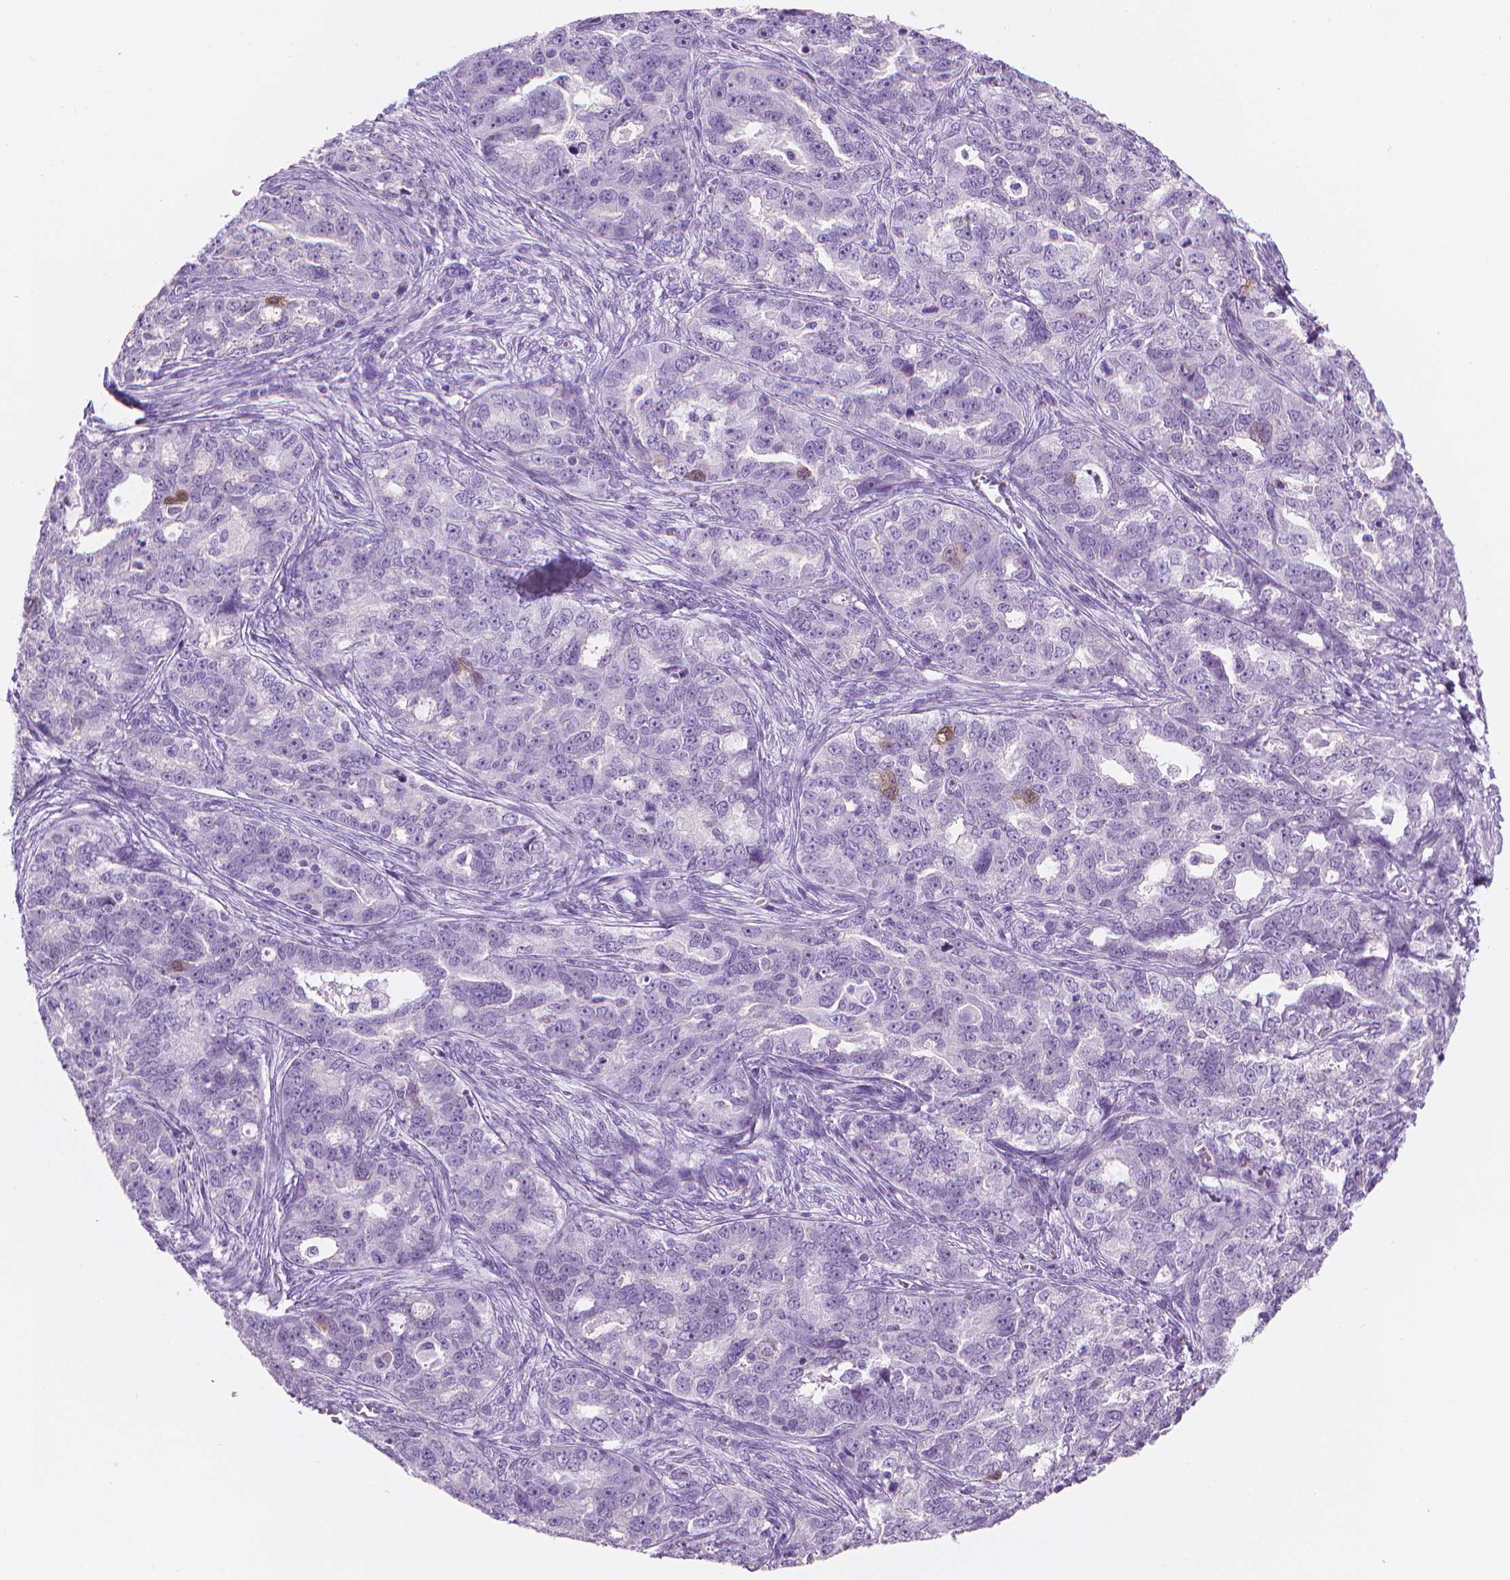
{"staining": {"intensity": "negative", "quantity": "none", "location": "none"}, "tissue": "ovarian cancer", "cell_type": "Tumor cells", "image_type": "cancer", "snomed": [{"axis": "morphology", "description": "Cystadenocarcinoma, serous, NOS"}, {"axis": "topography", "description": "Ovary"}], "caption": "IHC micrograph of human ovarian serous cystadenocarcinoma stained for a protein (brown), which exhibits no staining in tumor cells.", "gene": "TTC29", "patient": {"sex": "female", "age": 51}}